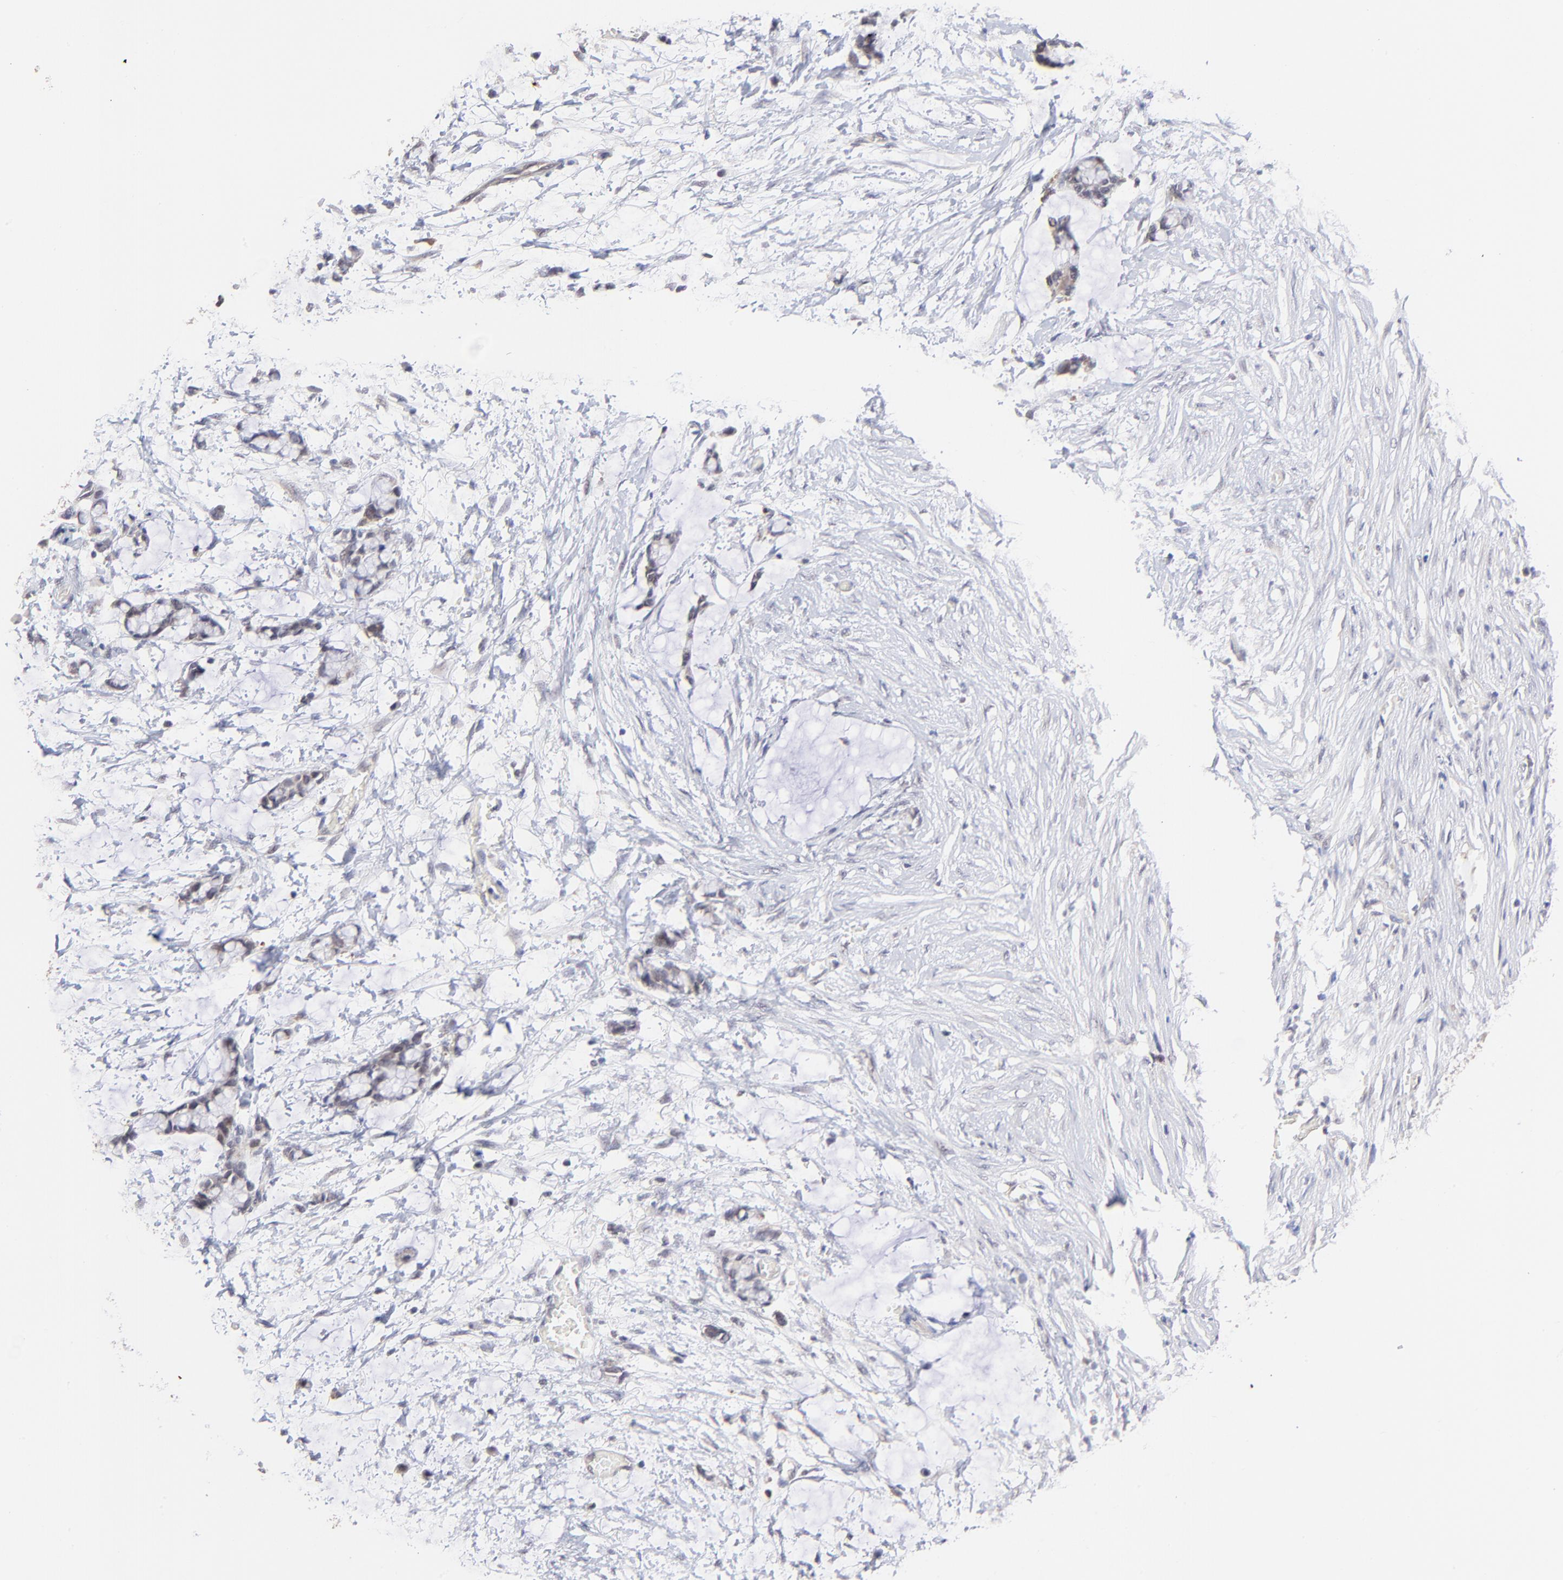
{"staining": {"intensity": "weak", "quantity": "<25%", "location": "cytoplasmic/membranous"}, "tissue": "colorectal cancer", "cell_type": "Tumor cells", "image_type": "cancer", "snomed": [{"axis": "morphology", "description": "Normal tissue, NOS"}, {"axis": "morphology", "description": "Adenocarcinoma, NOS"}, {"axis": "topography", "description": "Colon"}, {"axis": "topography", "description": "Peripheral nerve tissue"}], "caption": "DAB (3,3'-diaminobenzidine) immunohistochemical staining of human colorectal cancer (adenocarcinoma) demonstrates no significant expression in tumor cells. (Brightfield microscopy of DAB immunohistochemistry (IHC) at high magnification).", "gene": "ZNF747", "patient": {"sex": "male", "age": 14}}